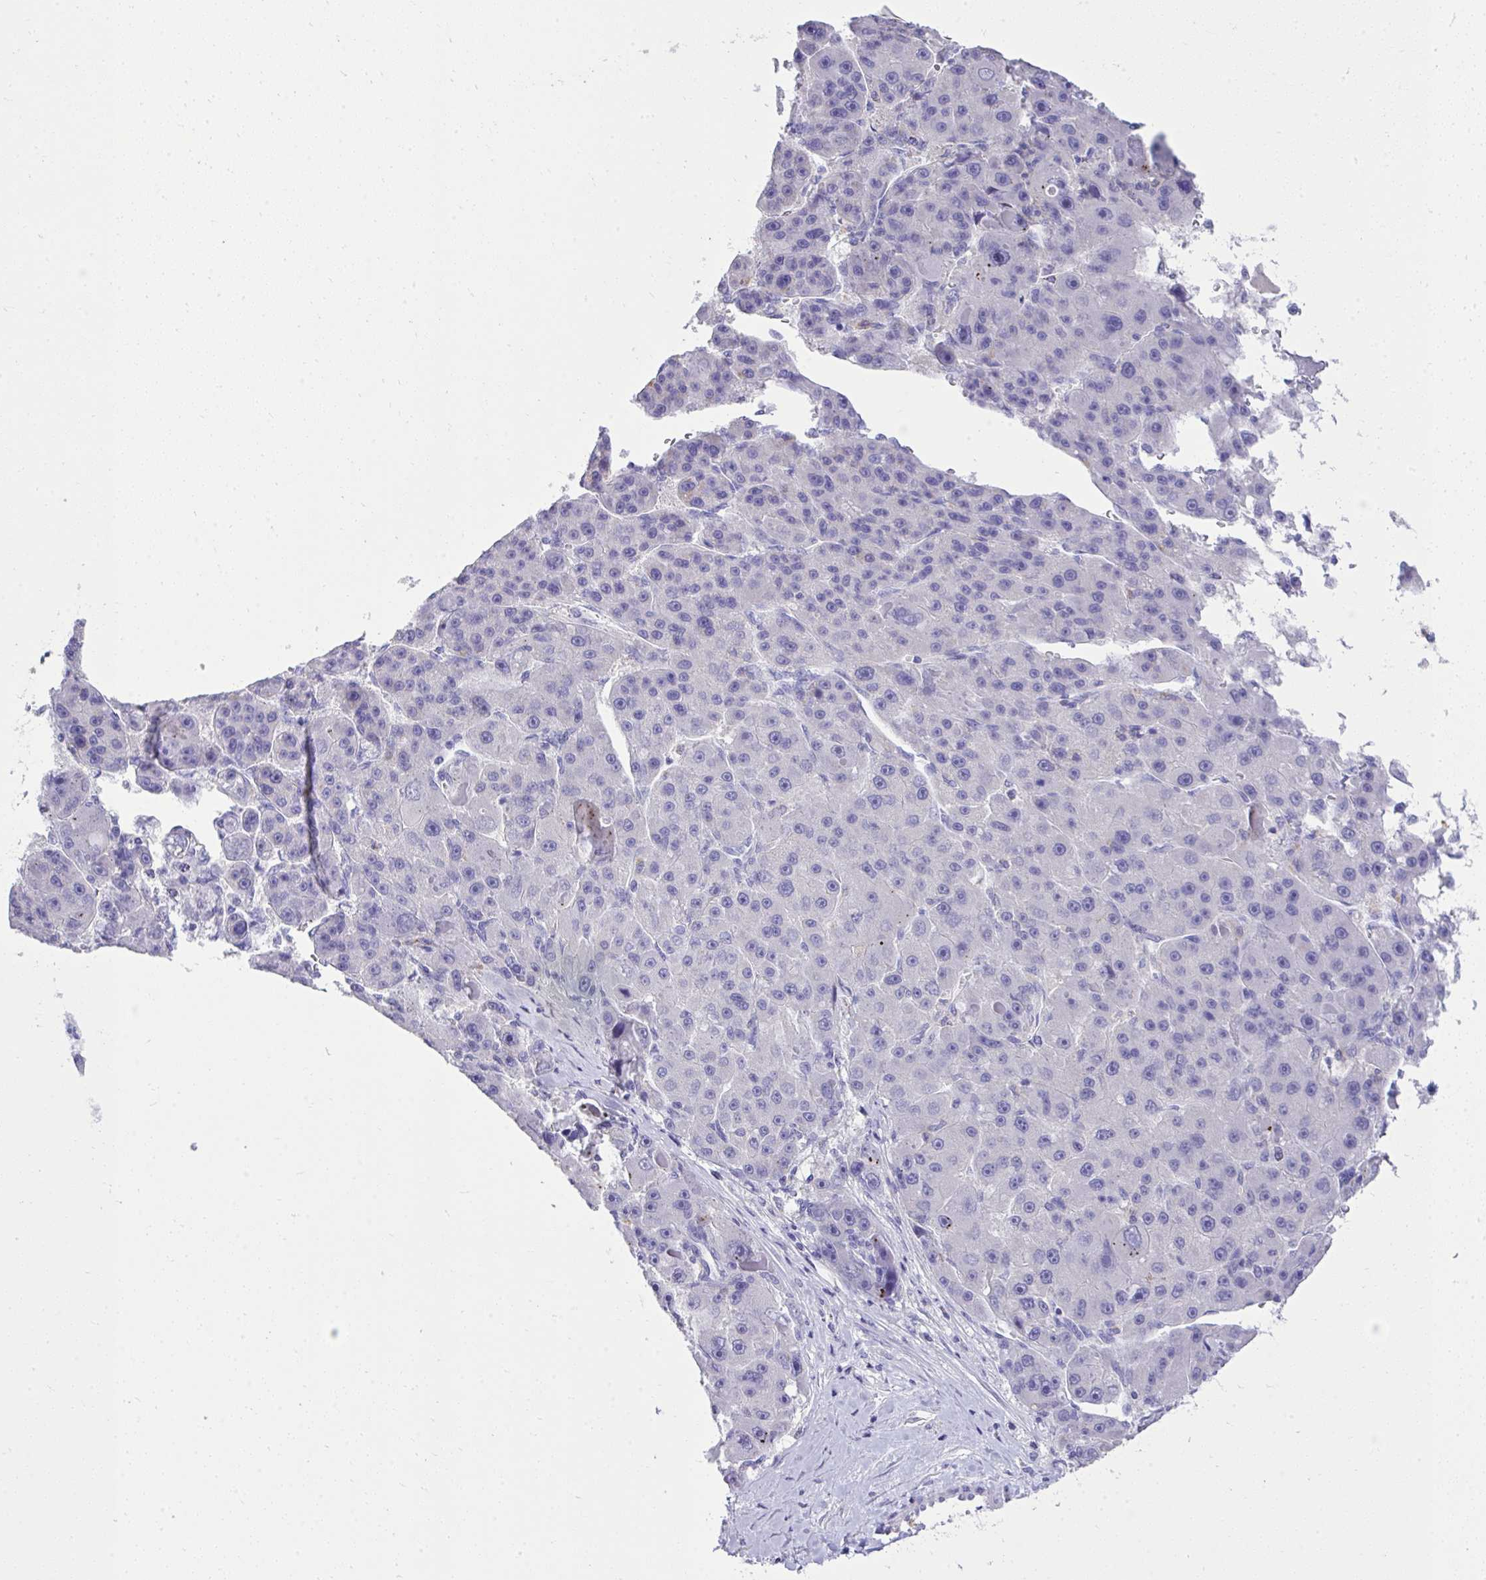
{"staining": {"intensity": "negative", "quantity": "none", "location": "none"}, "tissue": "liver cancer", "cell_type": "Tumor cells", "image_type": "cancer", "snomed": [{"axis": "morphology", "description": "Carcinoma, Hepatocellular, NOS"}, {"axis": "topography", "description": "Liver"}], "caption": "Histopathology image shows no significant protein staining in tumor cells of liver cancer (hepatocellular carcinoma).", "gene": "ST6GALNAC3", "patient": {"sex": "male", "age": 76}}